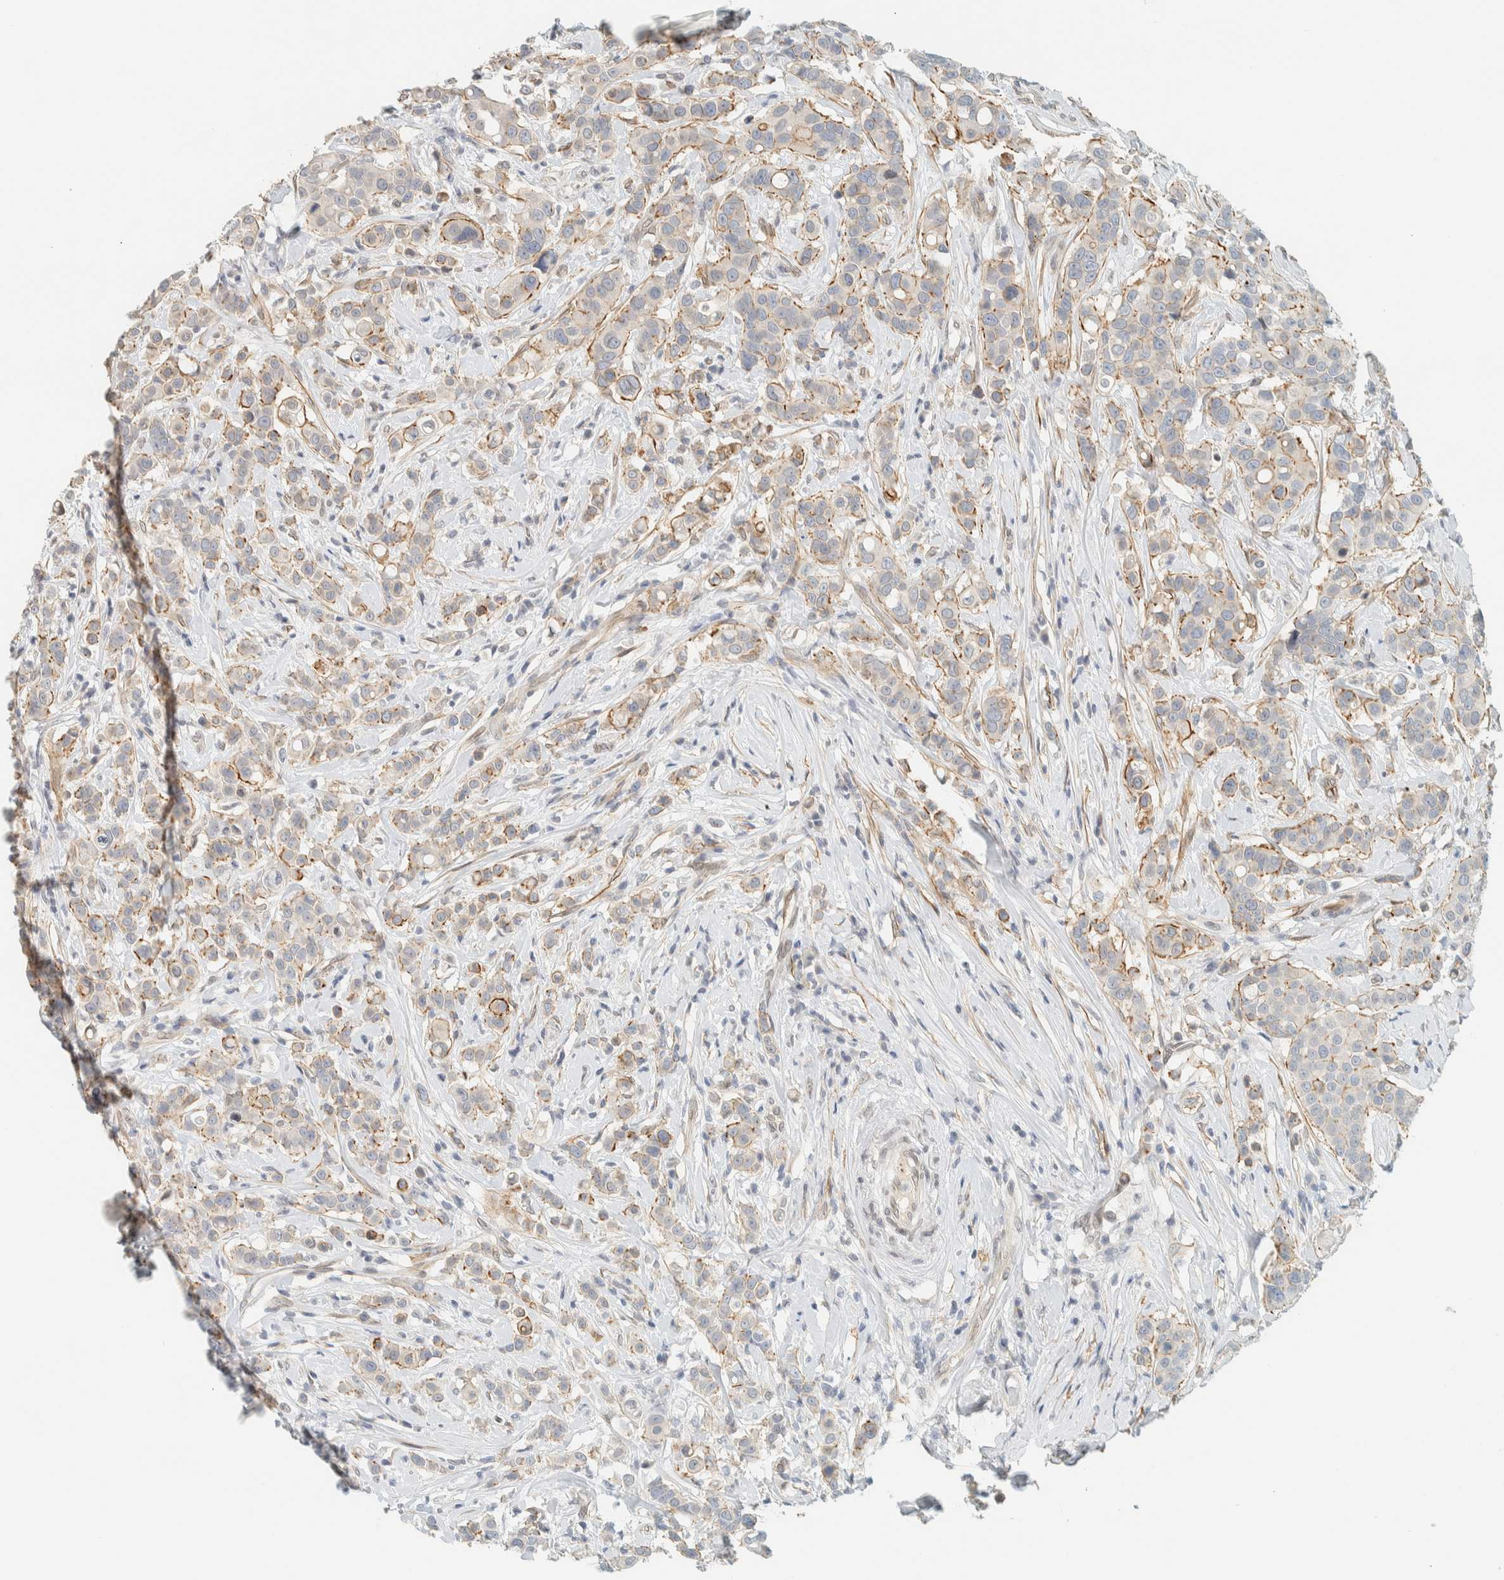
{"staining": {"intensity": "moderate", "quantity": "<25%", "location": "cytoplasmic/membranous"}, "tissue": "breast cancer", "cell_type": "Tumor cells", "image_type": "cancer", "snomed": [{"axis": "morphology", "description": "Duct carcinoma"}, {"axis": "topography", "description": "Breast"}], "caption": "Protein expression analysis of human breast cancer (invasive ductal carcinoma) reveals moderate cytoplasmic/membranous staining in about <25% of tumor cells. The protein is stained brown, and the nuclei are stained in blue (DAB (3,3'-diaminobenzidine) IHC with brightfield microscopy, high magnification).", "gene": "C1QTNF12", "patient": {"sex": "female", "age": 27}}